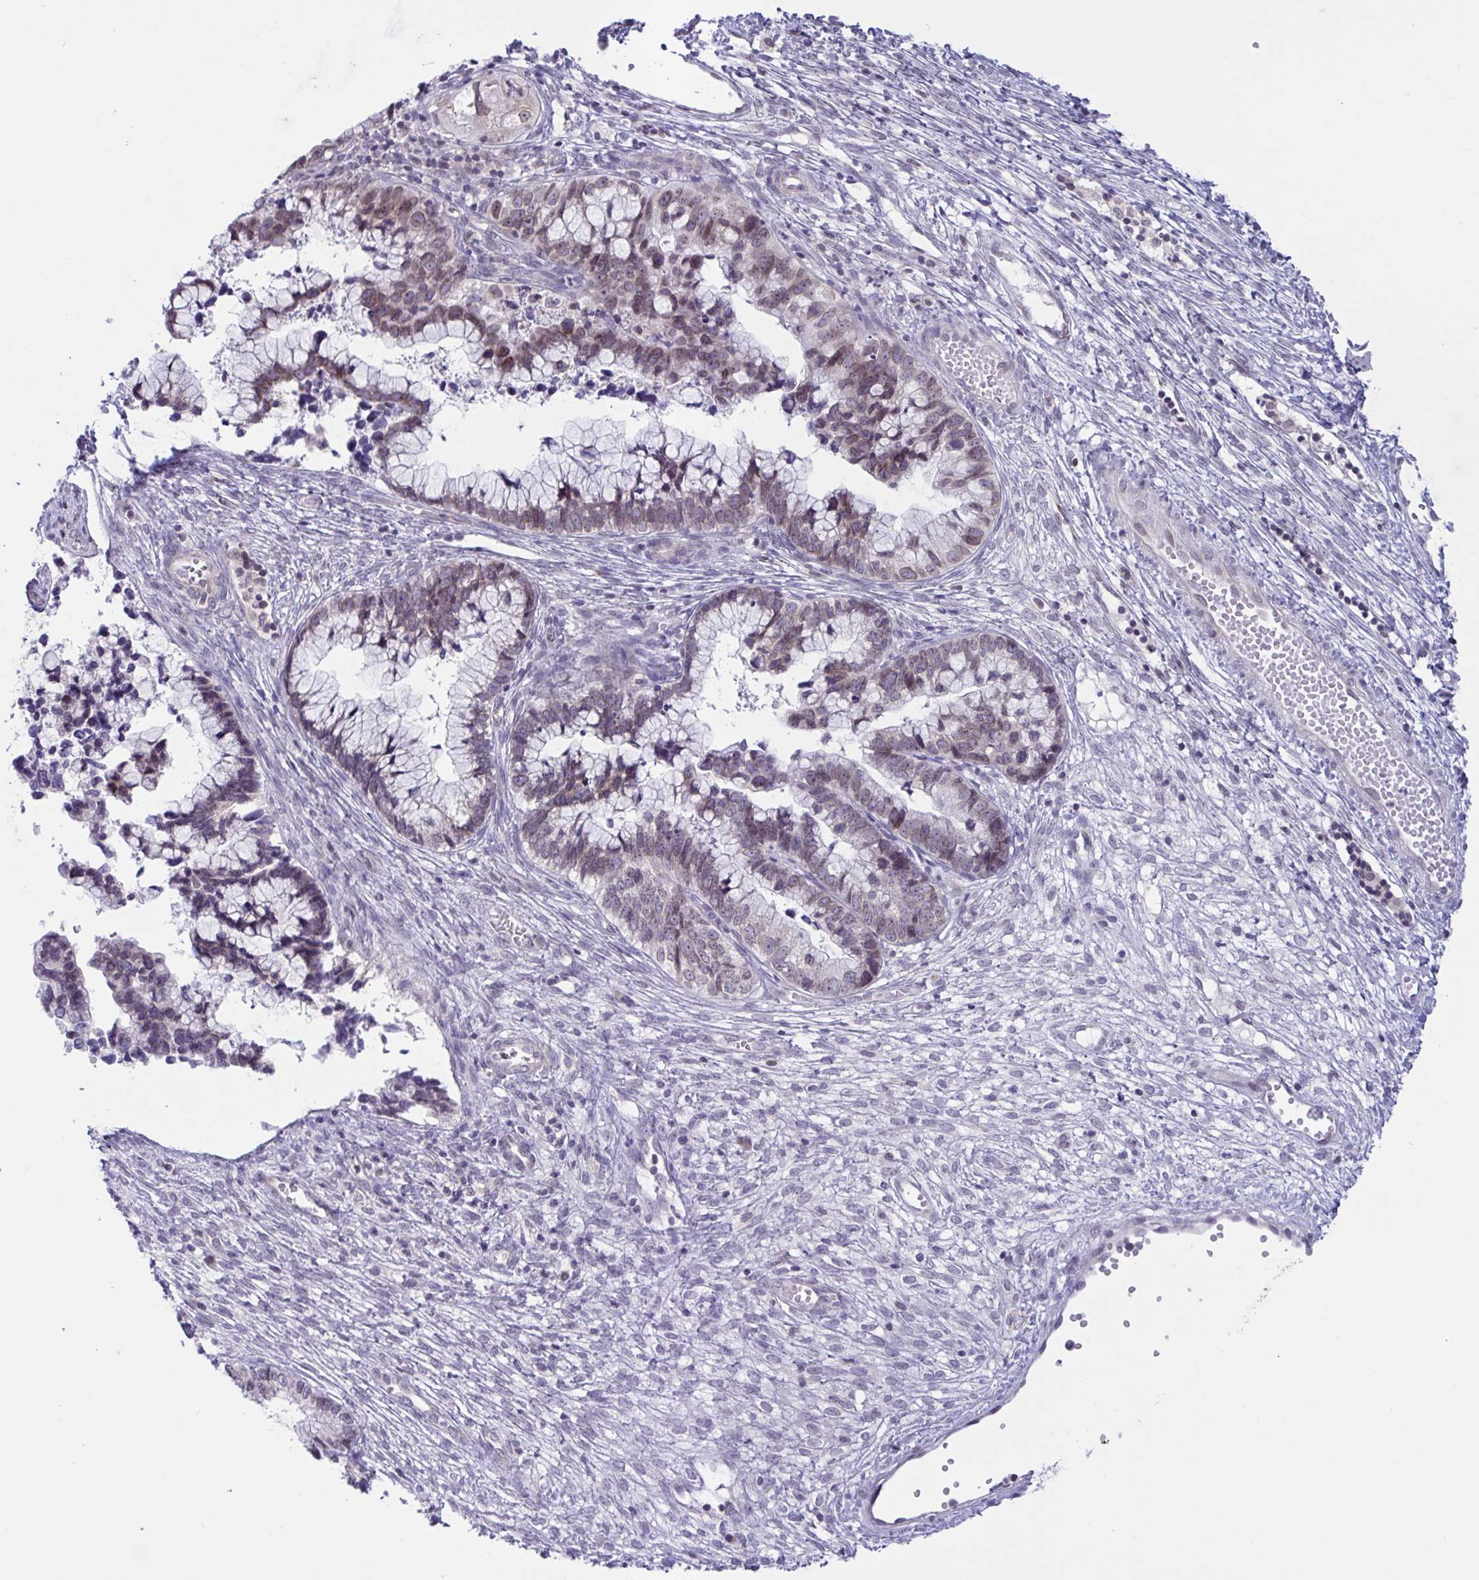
{"staining": {"intensity": "weak", "quantity": ">75%", "location": "nuclear"}, "tissue": "cervical cancer", "cell_type": "Tumor cells", "image_type": "cancer", "snomed": [{"axis": "morphology", "description": "Adenocarcinoma, NOS"}, {"axis": "topography", "description": "Cervix"}], "caption": "Weak nuclear positivity for a protein is appreciated in about >75% of tumor cells of cervical adenocarcinoma using IHC.", "gene": "DOCK11", "patient": {"sex": "female", "age": 44}}